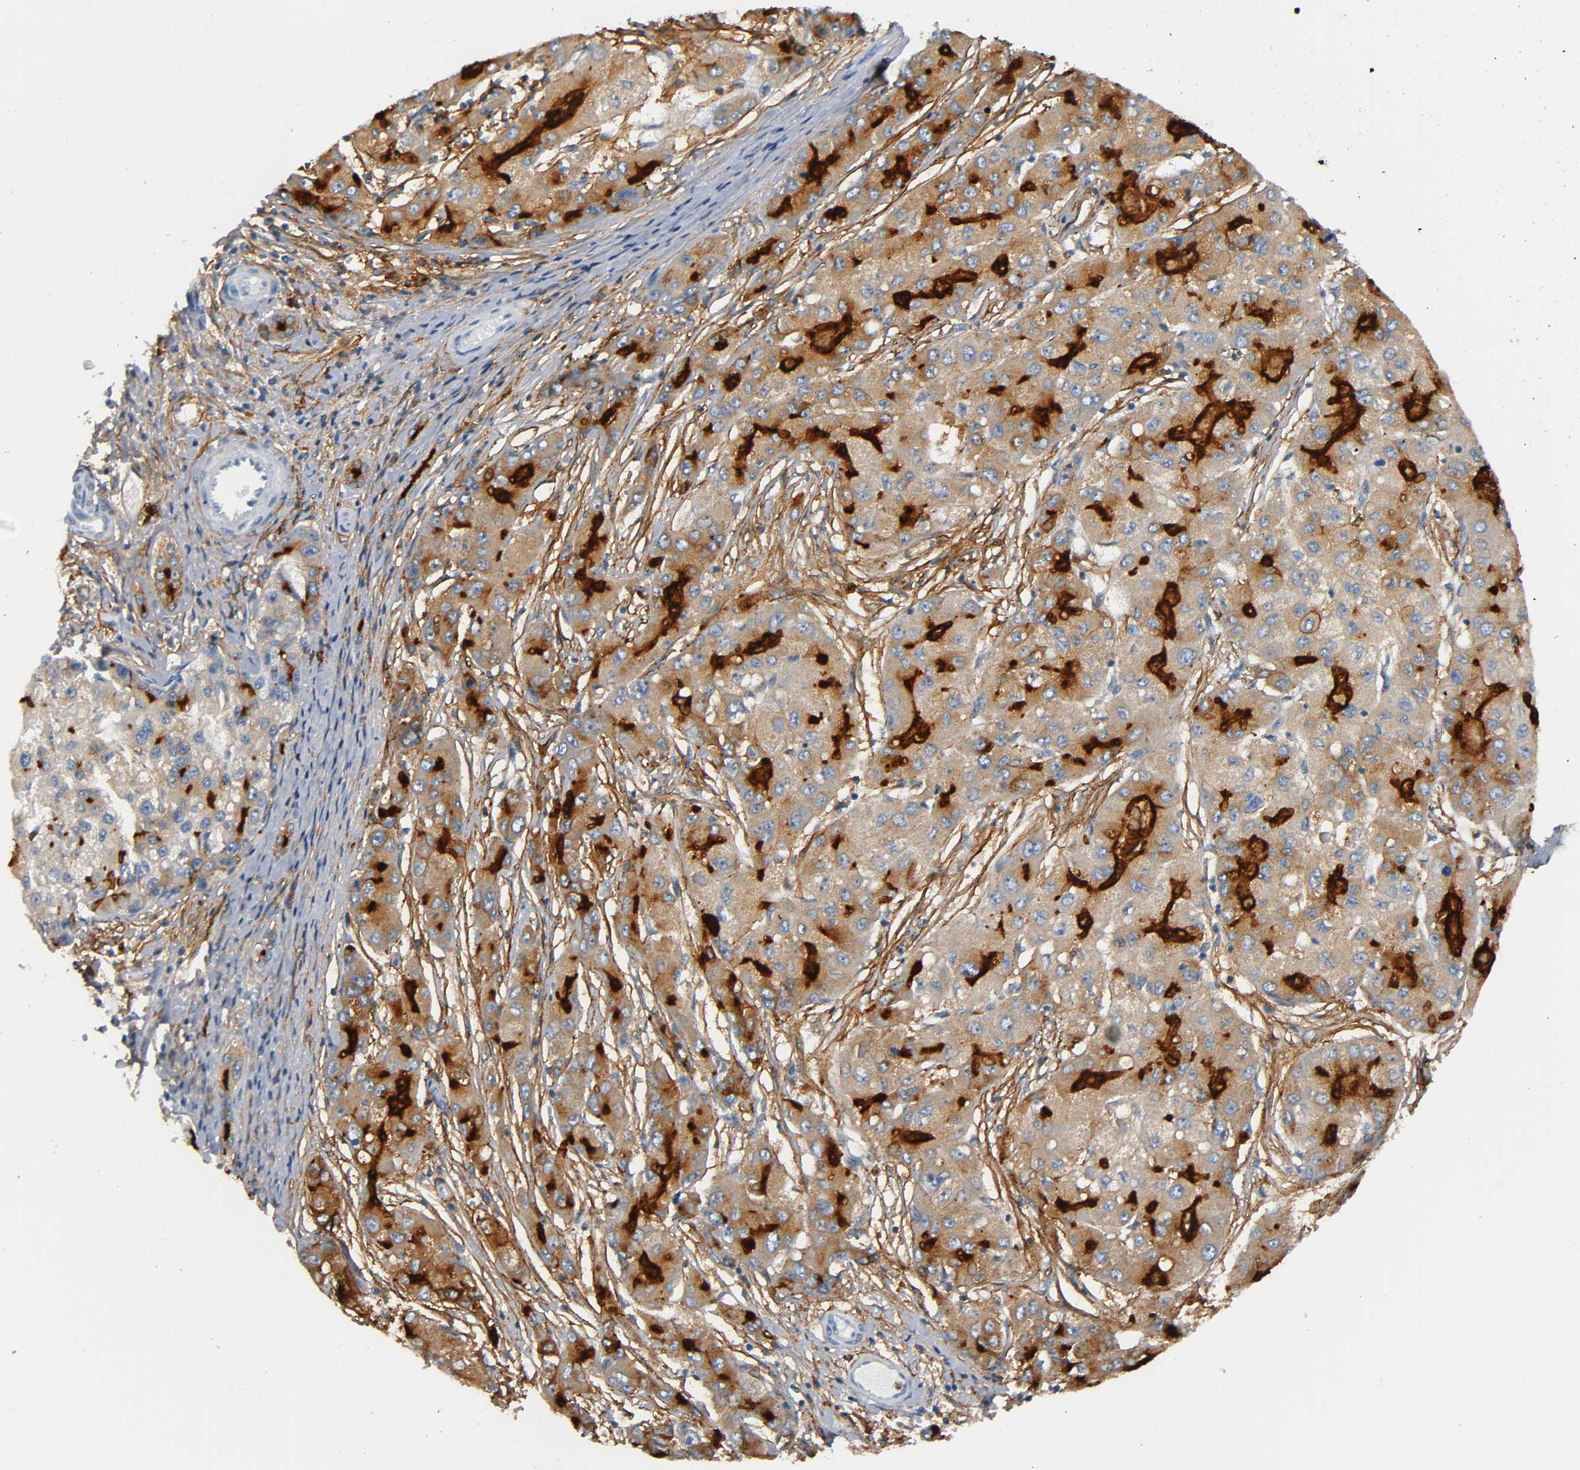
{"staining": {"intensity": "strong", "quantity": ">75%", "location": "cytoplasmic/membranous"}, "tissue": "liver cancer", "cell_type": "Tumor cells", "image_type": "cancer", "snomed": [{"axis": "morphology", "description": "Carcinoma, Hepatocellular, NOS"}, {"axis": "topography", "description": "Liver"}], "caption": "A high-resolution photomicrograph shows immunohistochemistry staining of hepatocellular carcinoma (liver), which reveals strong cytoplasmic/membranous positivity in approximately >75% of tumor cells. Using DAB (3,3'-diaminobenzidine) (brown) and hematoxylin (blue) stains, captured at high magnification using brightfield microscopy.", "gene": "ANPEP", "patient": {"sex": "male", "age": 80}}